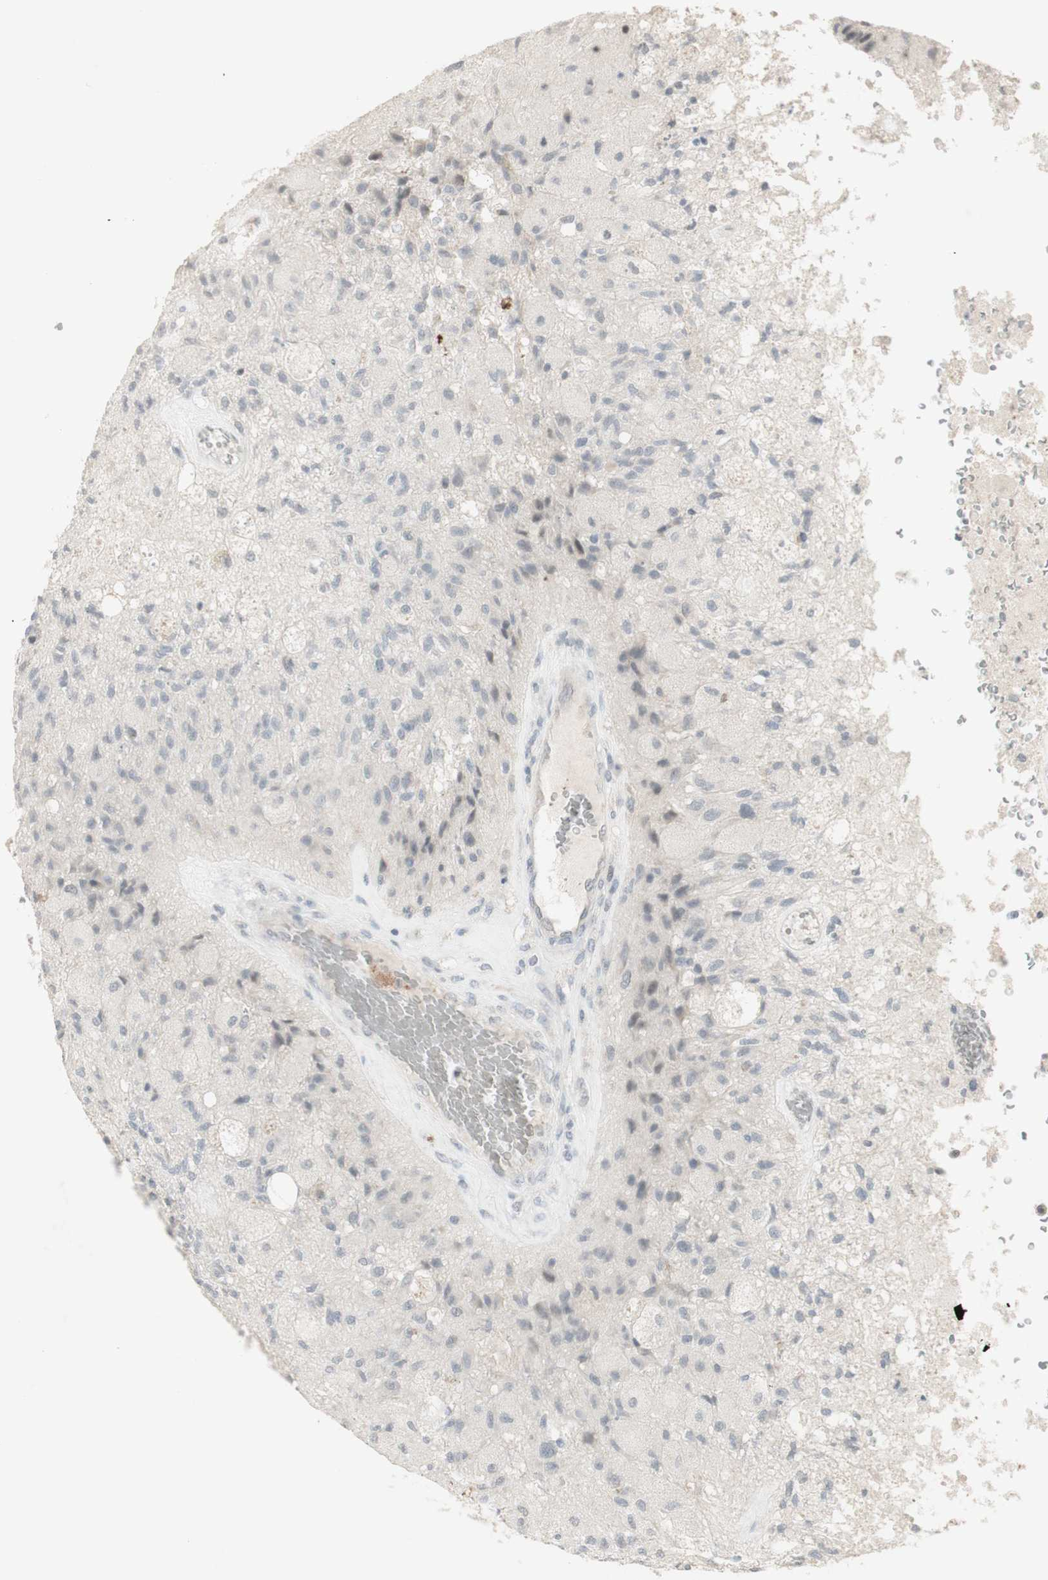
{"staining": {"intensity": "negative", "quantity": "none", "location": "none"}, "tissue": "glioma", "cell_type": "Tumor cells", "image_type": "cancer", "snomed": [{"axis": "morphology", "description": "Normal tissue, NOS"}, {"axis": "morphology", "description": "Glioma, malignant, High grade"}, {"axis": "topography", "description": "Cerebral cortex"}], "caption": "Human glioma stained for a protein using IHC exhibits no staining in tumor cells.", "gene": "C1orf116", "patient": {"sex": "male", "age": 77}}